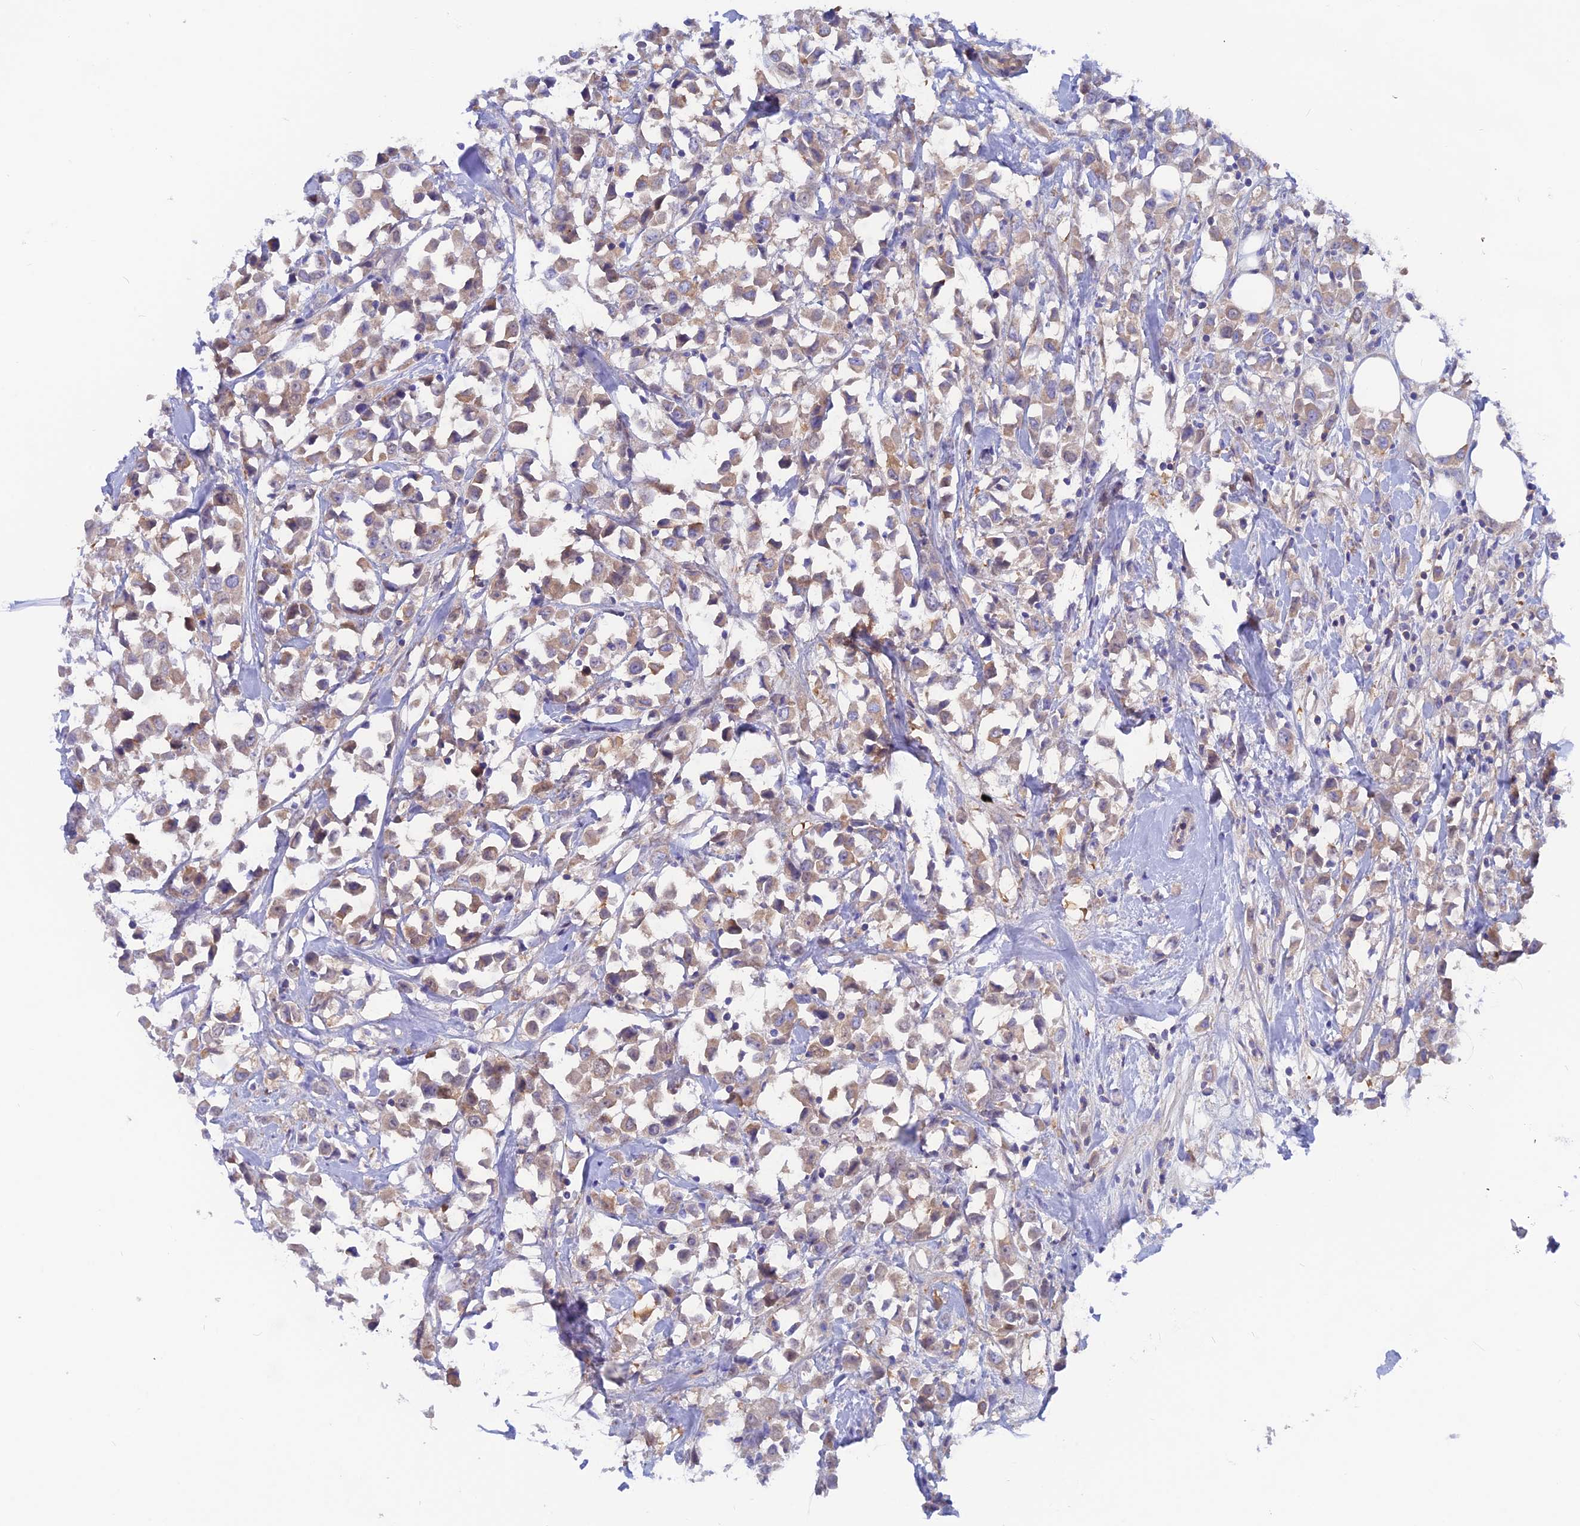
{"staining": {"intensity": "weak", "quantity": "25%-75%", "location": "cytoplasmic/membranous"}, "tissue": "breast cancer", "cell_type": "Tumor cells", "image_type": "cancer", "snomed": [{"axis": "morphology", "description": "Duct carcinoma"}, {"axis": "topography", "description": "Breast"}], "caption": "Weak cytoplasmic/membranous protein expression is present in about 25%-75% of tumor cells in breast cancer (infiltrating ductal carcinoma). (Stains: DAB (3,3'-diaminobenzidine) in brown, nuclei in blue, Microscopy: brightfield microscopy at high magnification).", "gene": "LZTFL1", "patient": {"sex": "female", "age": 61}}